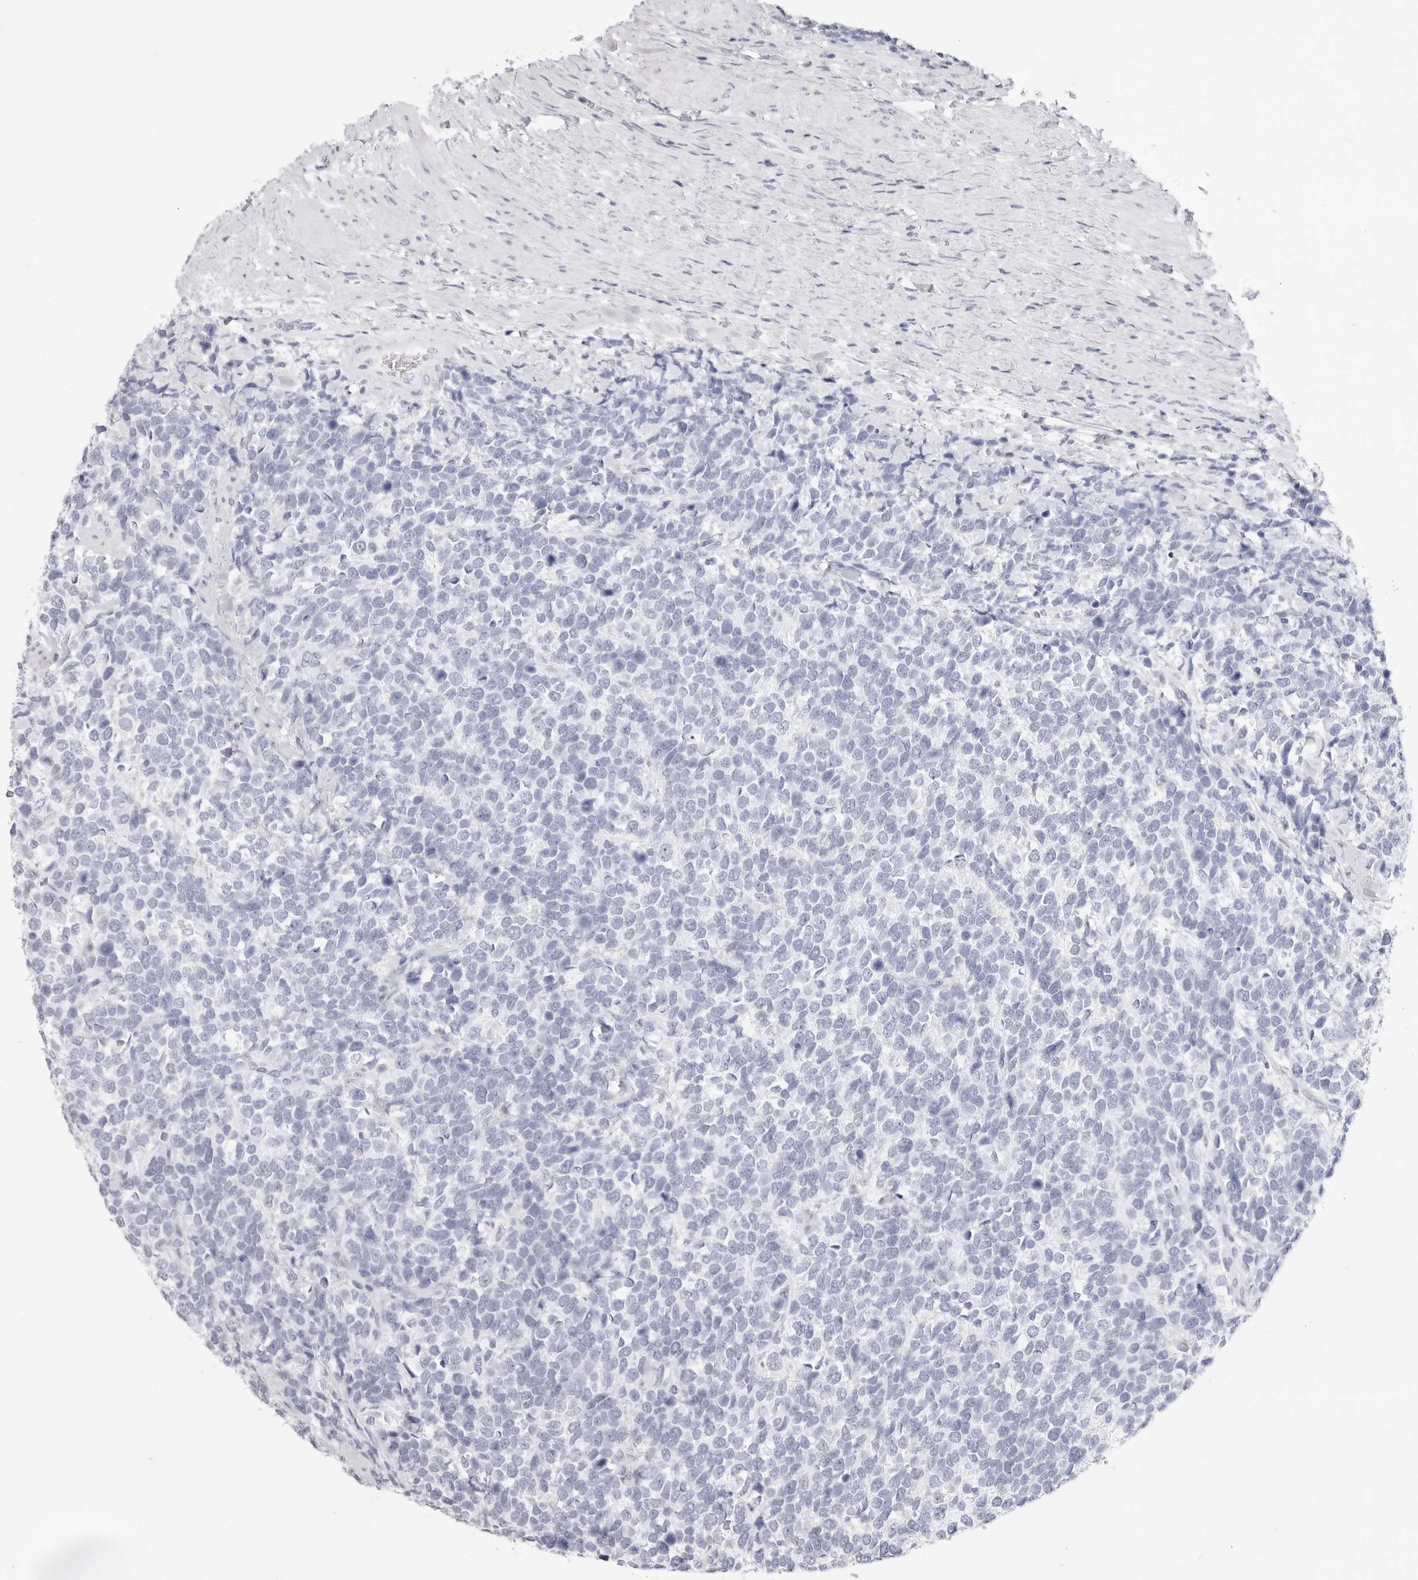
{"staining": {"intensity": "negative", "quantity": "none", "location": "none"}, "tissue": "urothelial cancer", "cell_type": "Tumor cells", "image_type": "cancer", "snomed": [{"axis": "morphology", "description": "Urothelial carcinoma, High grade"}, {"axis": "topography", "description": "Urinary bladder"}], "caption": "Histopathology image shows no protein staining in tumor cells of high-grade urothelial carcinoma tissue.", "gene": "TSSK1B", "patient": {"sex": "female", "age": 82}}